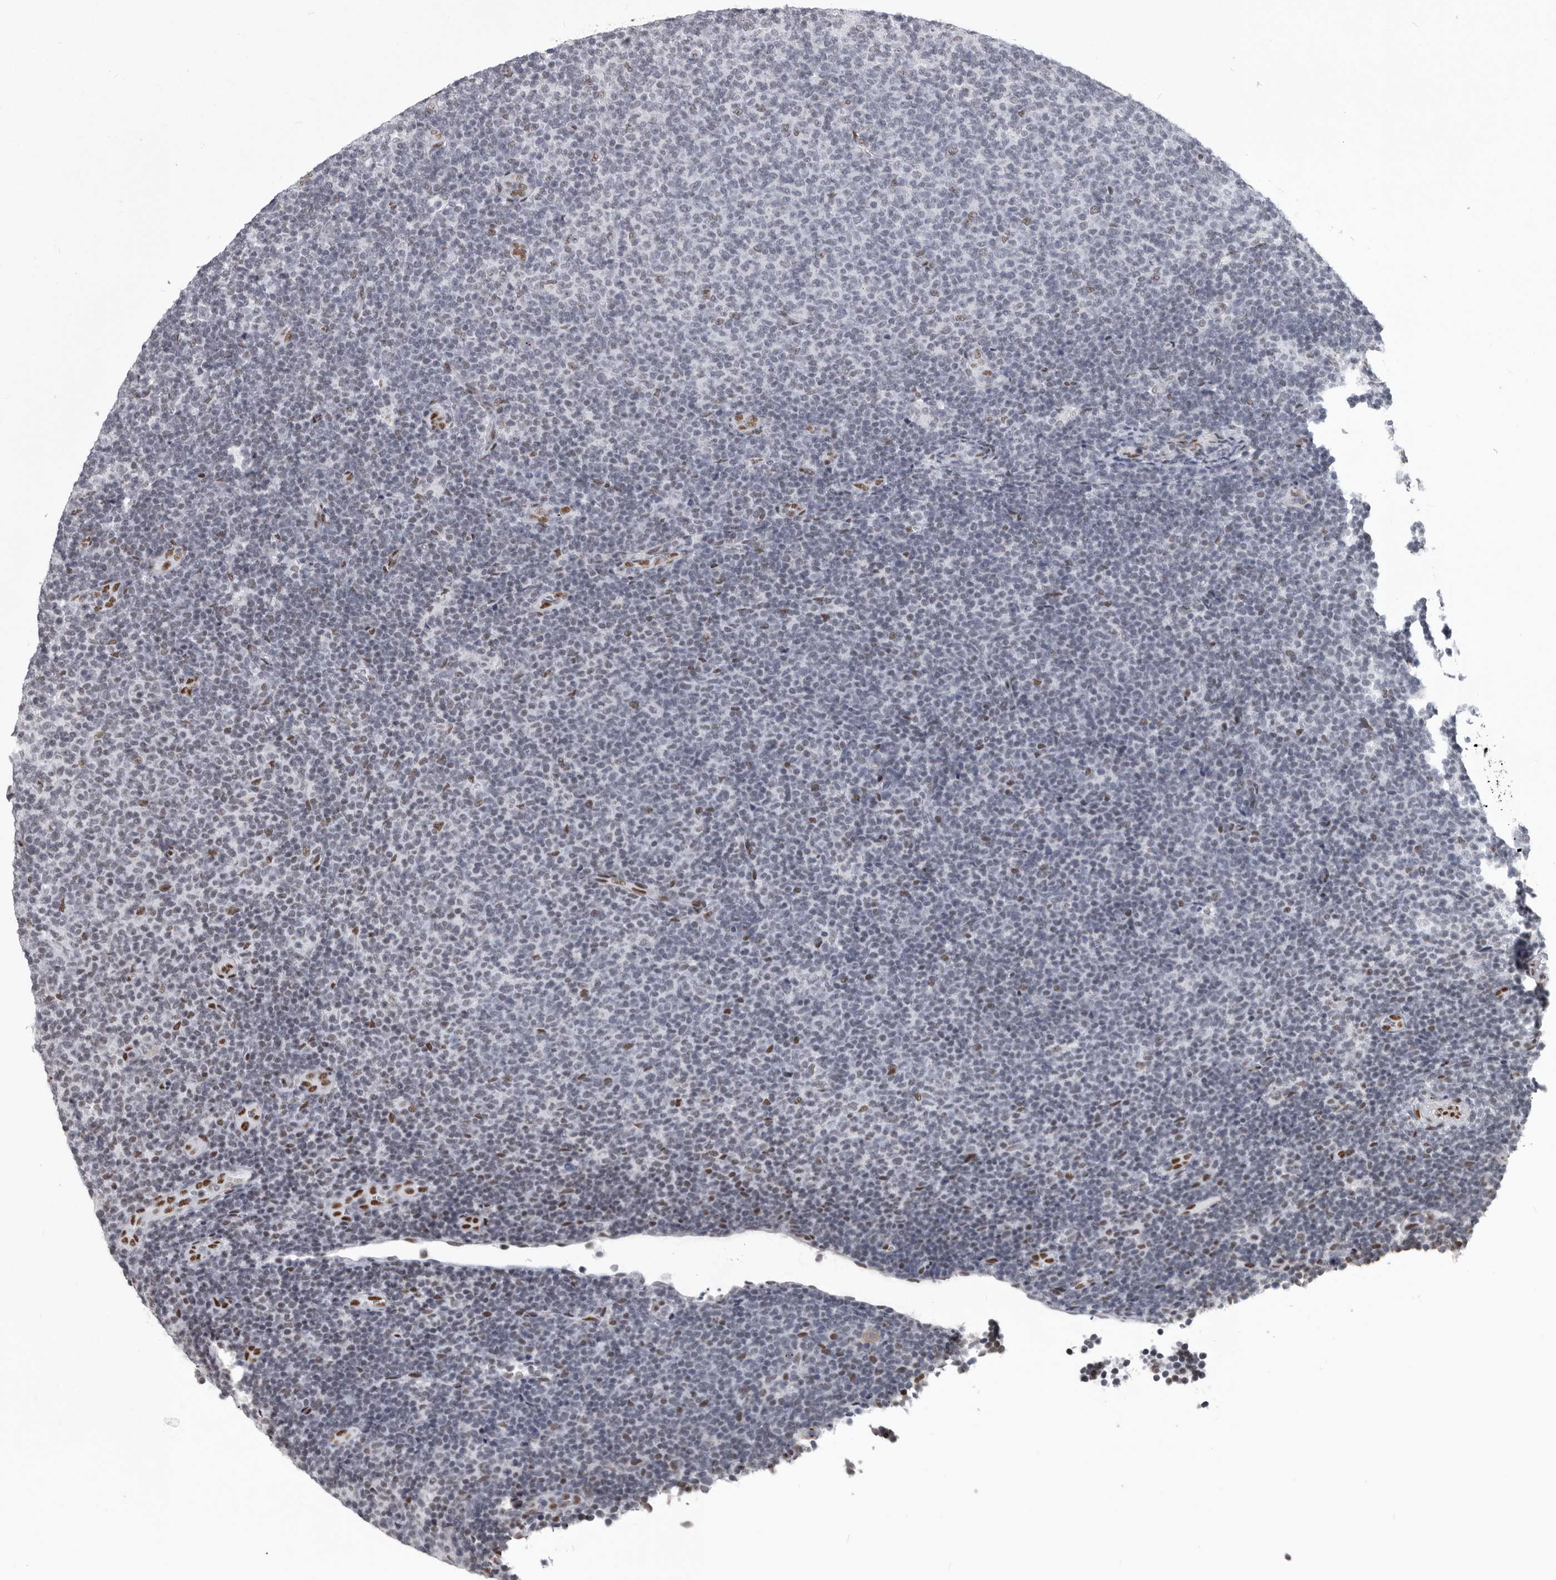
{"staining": {"intensity": "negative", "quantity": "none", "location": "none"}, "tissue": "lymphoma", "cell_type": "Tumor cells", "image_type": "cancer", "snomed": [{"axis": "morphology", "description": "Malignant lymphoma, non-Hodgkin's type, Low grade"}, {"axis": "topography", "description": "Lymph node"}], "caption": "There is no significant staining in tumor cells of lymphoma. (DAB (3,3'-diaminobenzidine) IHC visualized using brightfield microscopy, high magnification).", "gene": "NUMA1", "patient": {"sex": "male", "age": 66}}